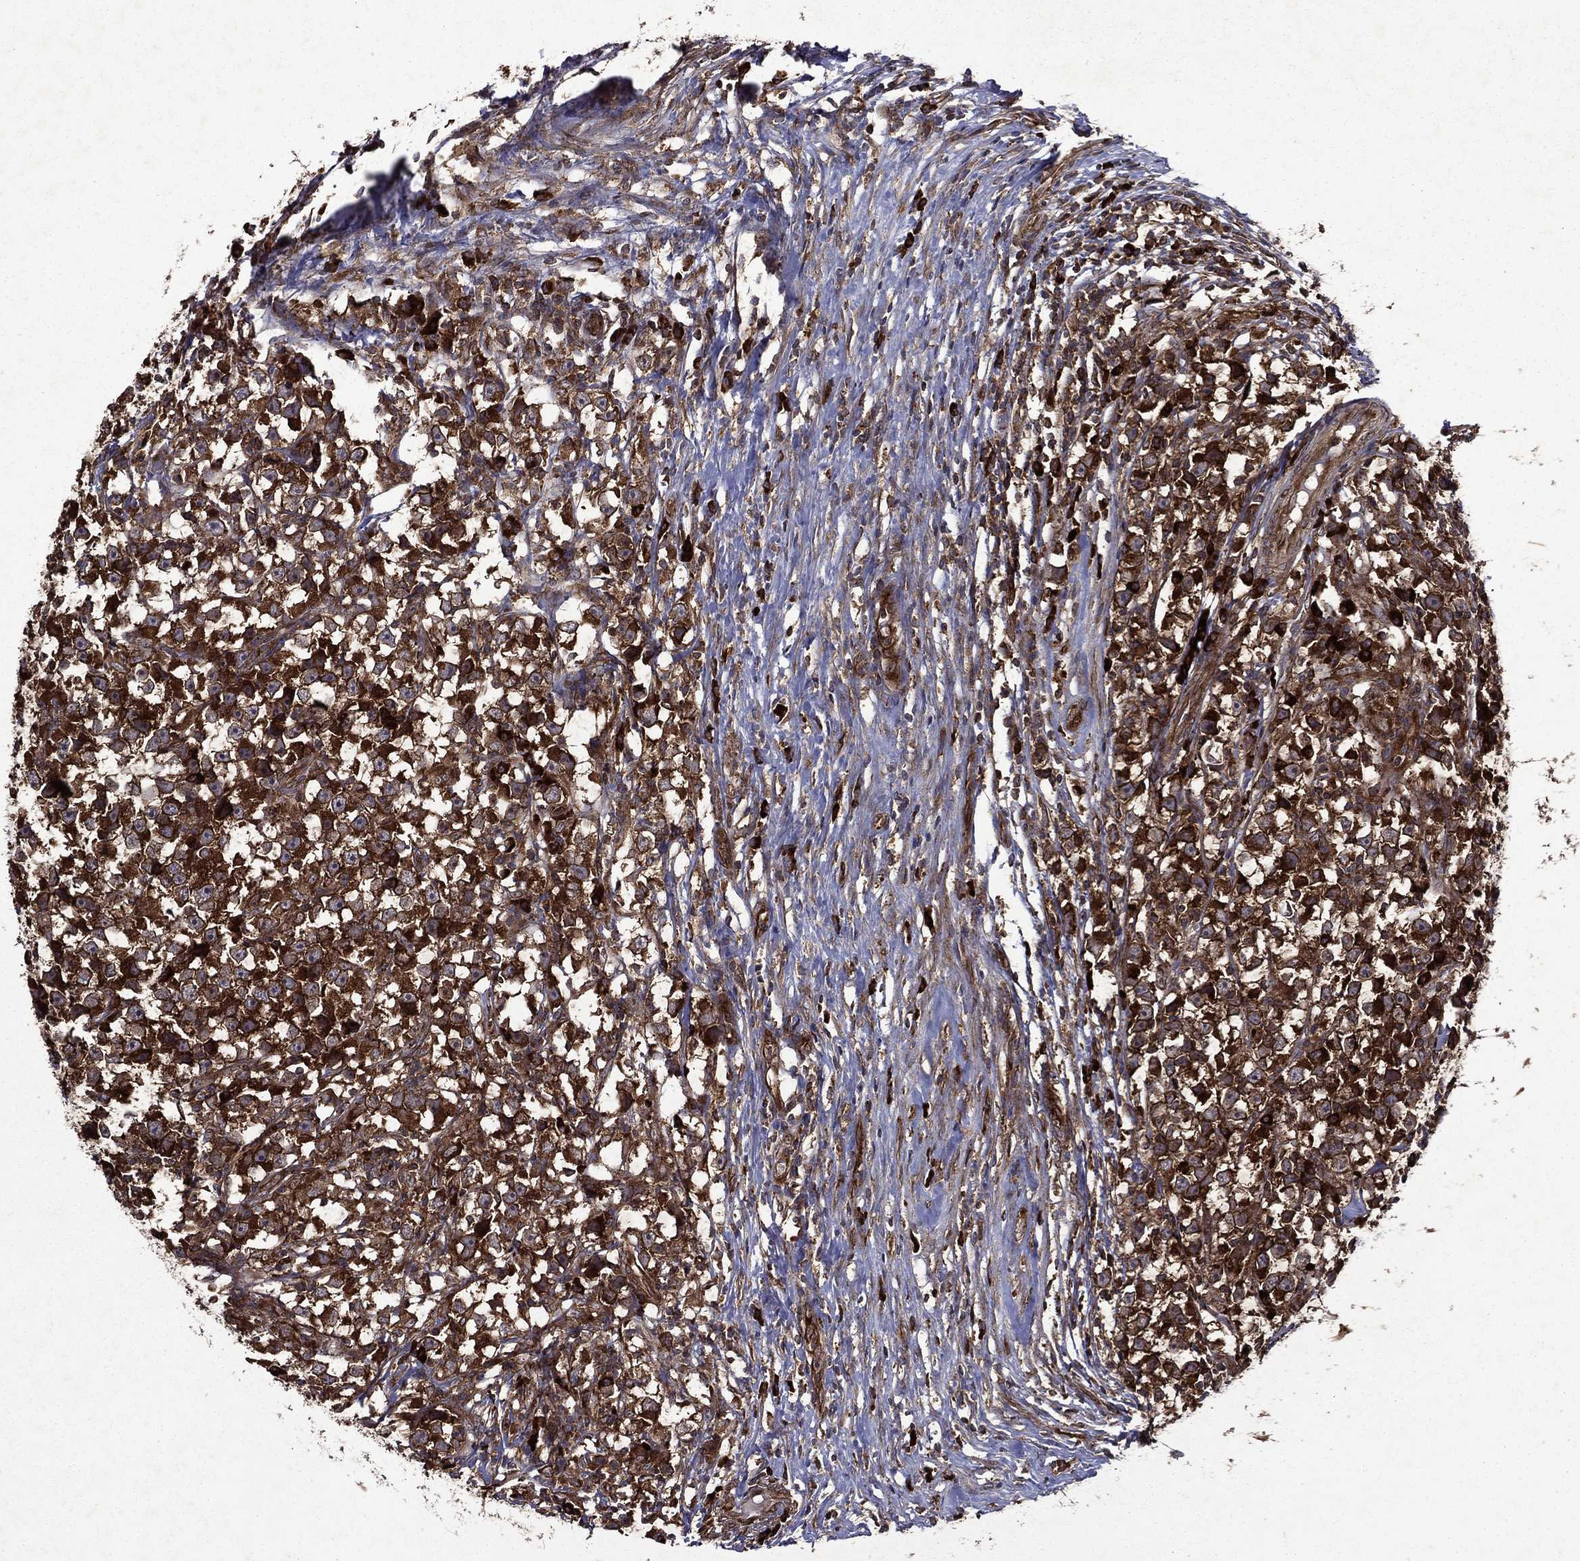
{"staining": {"intensity": "strong", "quantity": ">75%", "location": "cytoplasmic/membranous"}, "tissue": "testis cancer", "cell_type": "Tumor cells", "image_type": "cancer", "snomed": [{"axis": "morphology", "description": "Seminoma, NOS"}, {"axis": "topography", "description": "Testis"}], "caption": "The immunohistochemical stain highlights strong cytoplasmic/membranous positivity in tumor cells of testis seminoma tissue.", "gene": "EIF2B4", "patient": {"sex": "male", "age": 33}}